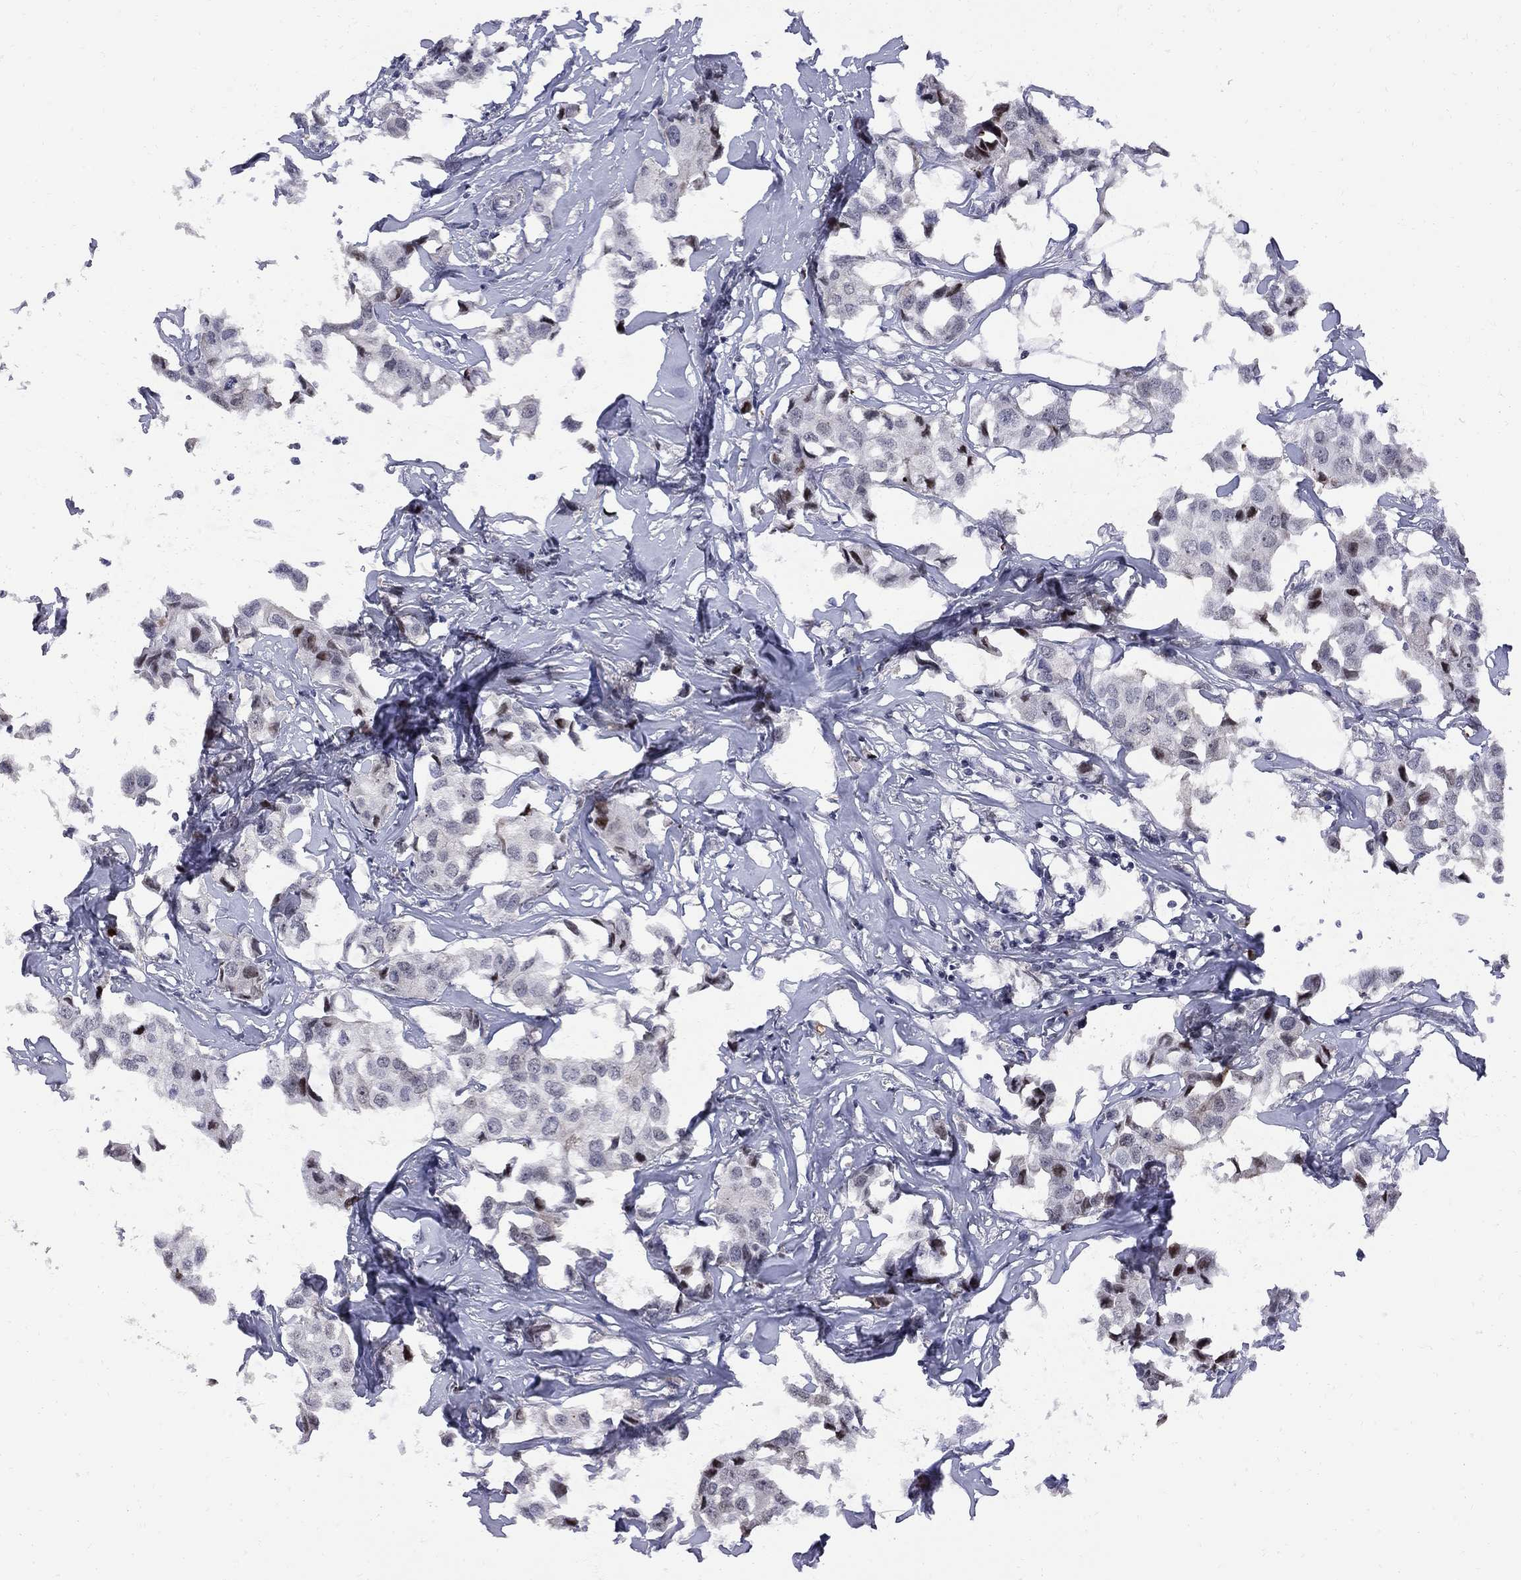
{"staining": {"intensity": "moderate", "quantity": "<25%", "location": "nuclear"}, "tissue": "breast cancer", "cell_type": "Tumor cells", "image_type": "cancer", "snomed": [{"axis": "morphology", "description": "Duct carcinoma"}, {"axis": "topography", "description": "Breast"}], "caption": "This image reveals IHC staining of breast infiltrating ductal carcinoma, with low moderate nuclear staining in about <25% of tumor cells.", "gene": "DHX33", "patient": {"sex": "female", "age": 80}}